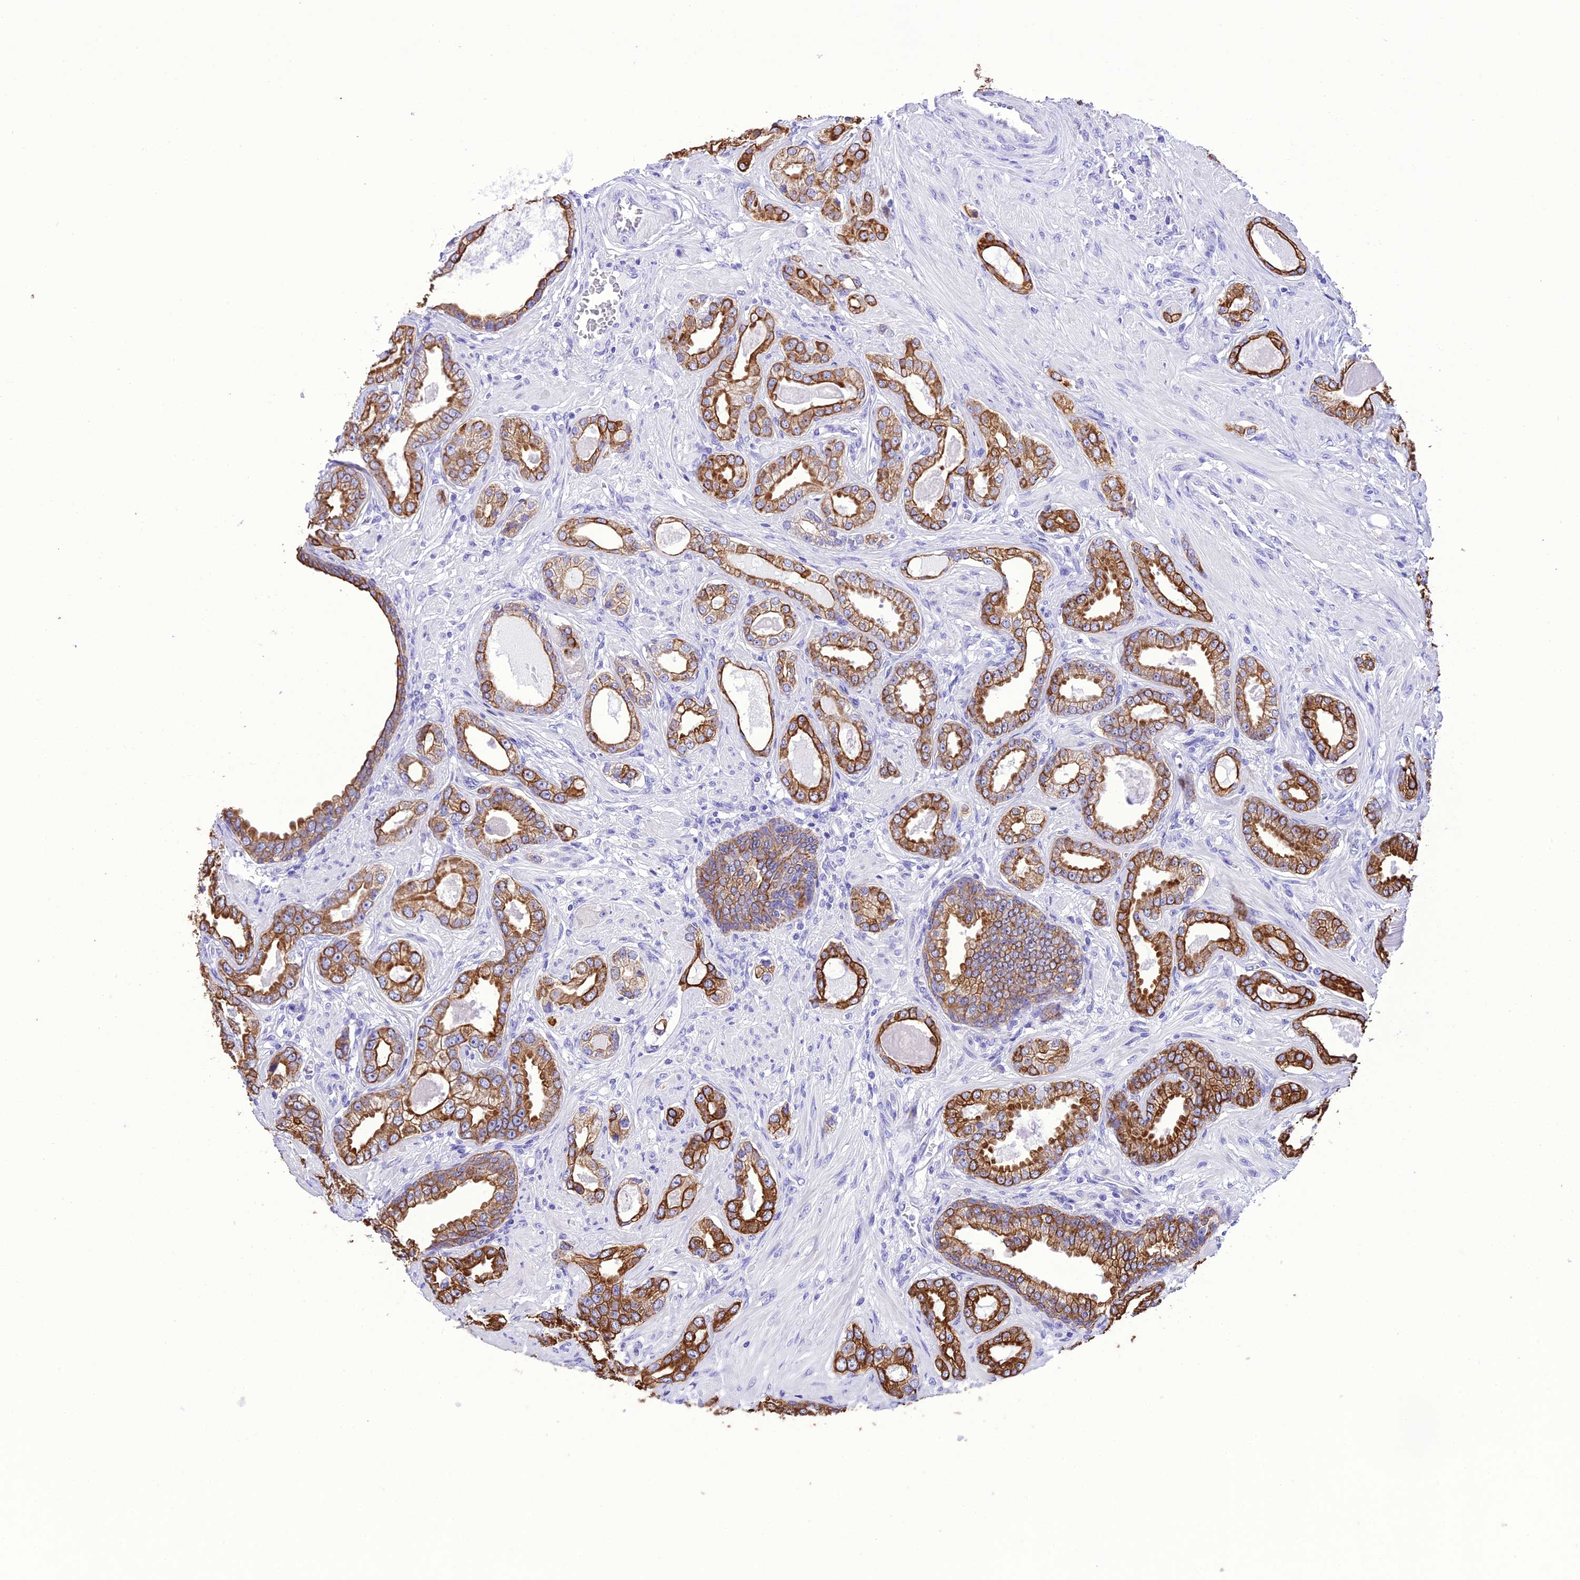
{"staining": {"intensity": "strong", "quantity": ">75%", "location": "cytoplasmic/membranous"}, "tissue": "prostate cancer", "cell_type": "Tumor cells", "image_type": "cancer", "snomed": [{"axis": "morphology", "description": "Adenocarcinoma, Low grade"}, {"axis": "topography", "description": "Prostate"}], "caption": "Tumor cells show high levels of strong cytoplasmic/membranous expression in about >75% of cells in human adenocarcinoma (low-grade) (prostate).", "gene": "VPS52", "patient": {"sex": "male", "age": 64}}